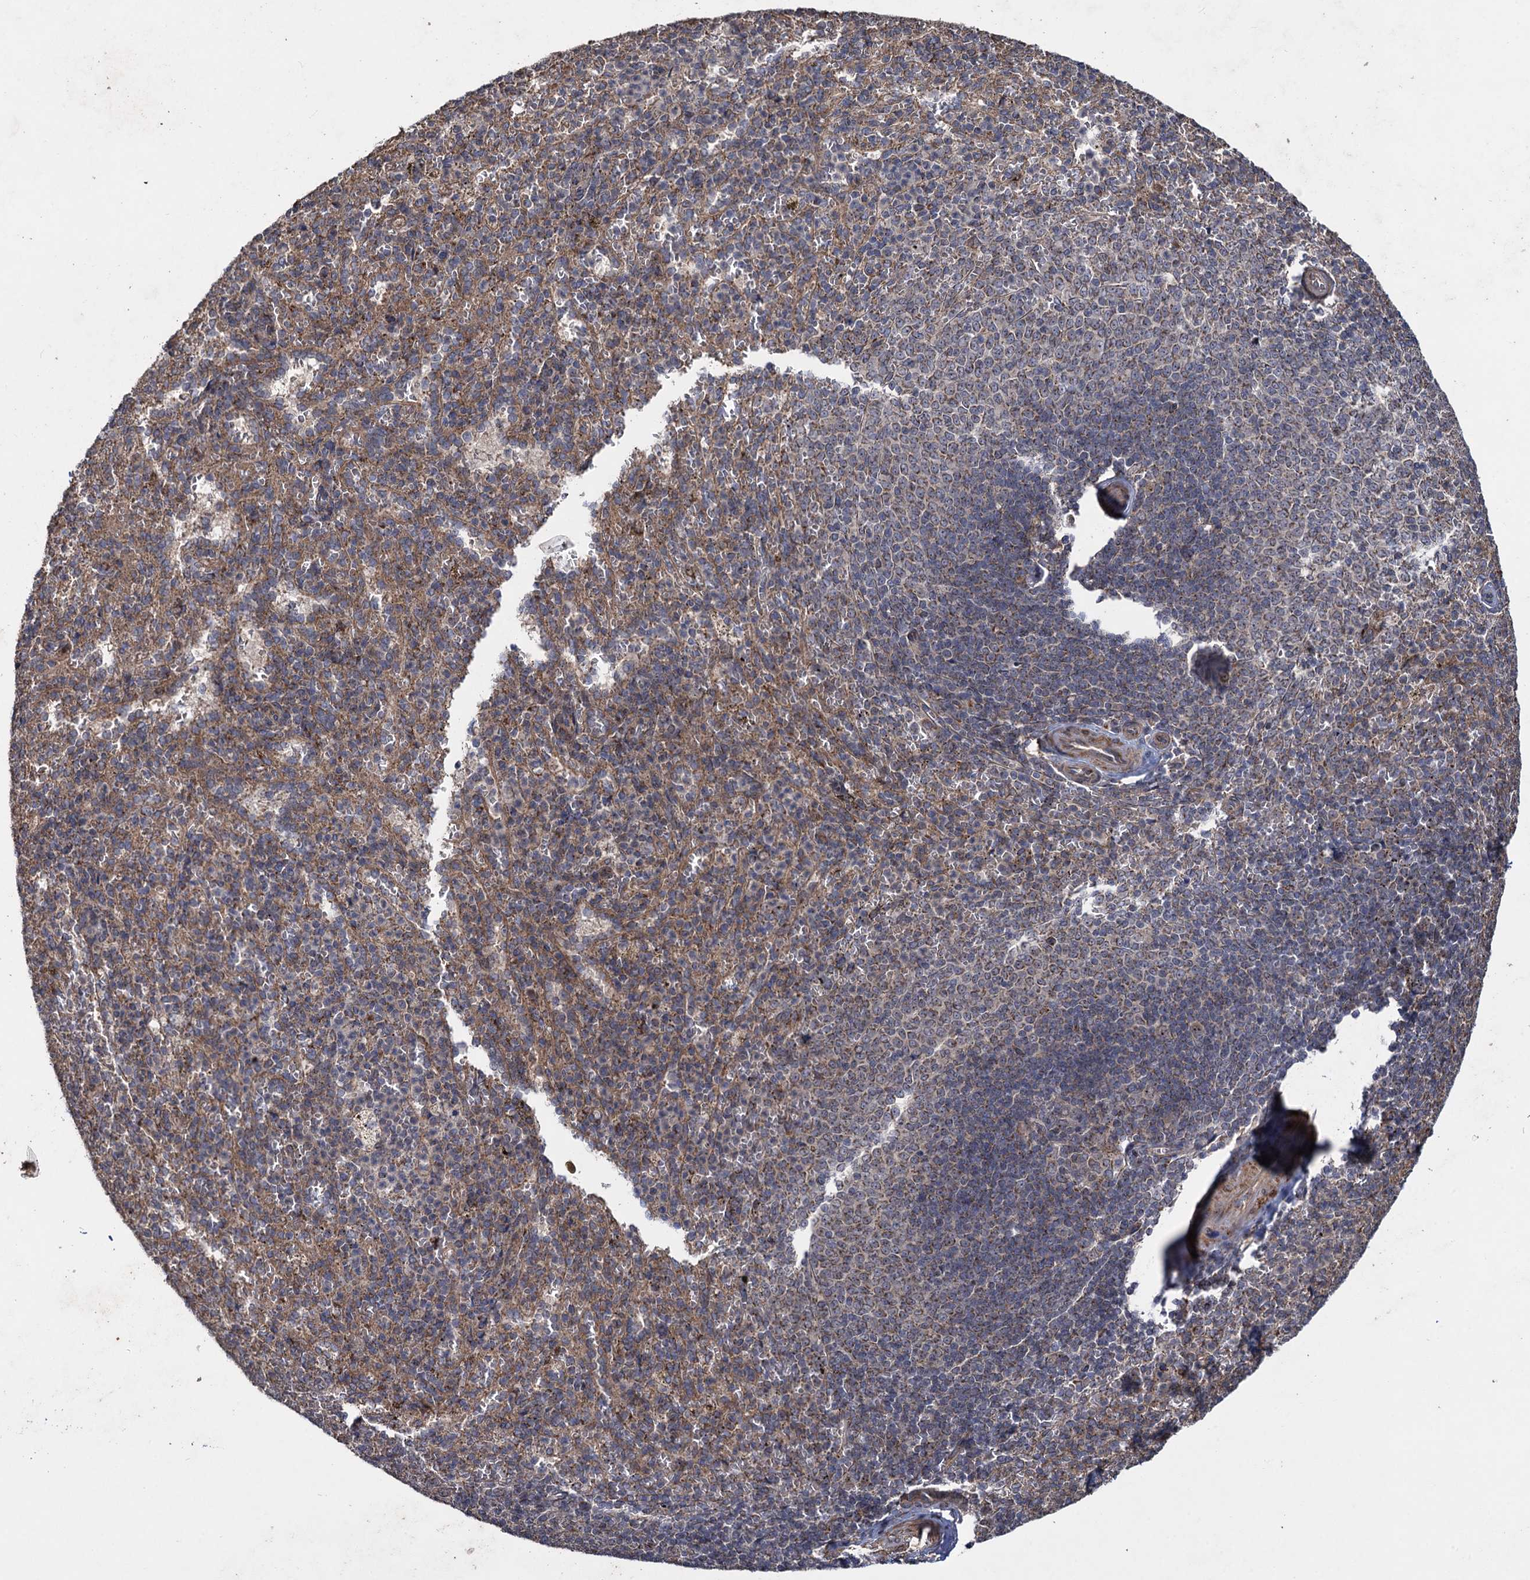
{"staining": {"intensity": "moderate", "quantity": "<25%", "location": "cytoplasmic/membranous"}, "tissue": "spleen", "cell_type": "Cells in red pulp", "image_type": "normal", "snomed": [{"axis": "morphology", "description": "Normal tissue, NOS"}, {"axis": "topography", "description": "Spleen"}], "caption": "Protein positivity by immunohistochemistry (IHC) displays moderate cytoplasmic/membranous expression in approximately <25% of cells in red pulp in unremarkable spleen. (Brightfield microscopy of DAB IHC at high magnification).", "gene": "HAUS1", "patient": {"sex": "female", "age": 21}}